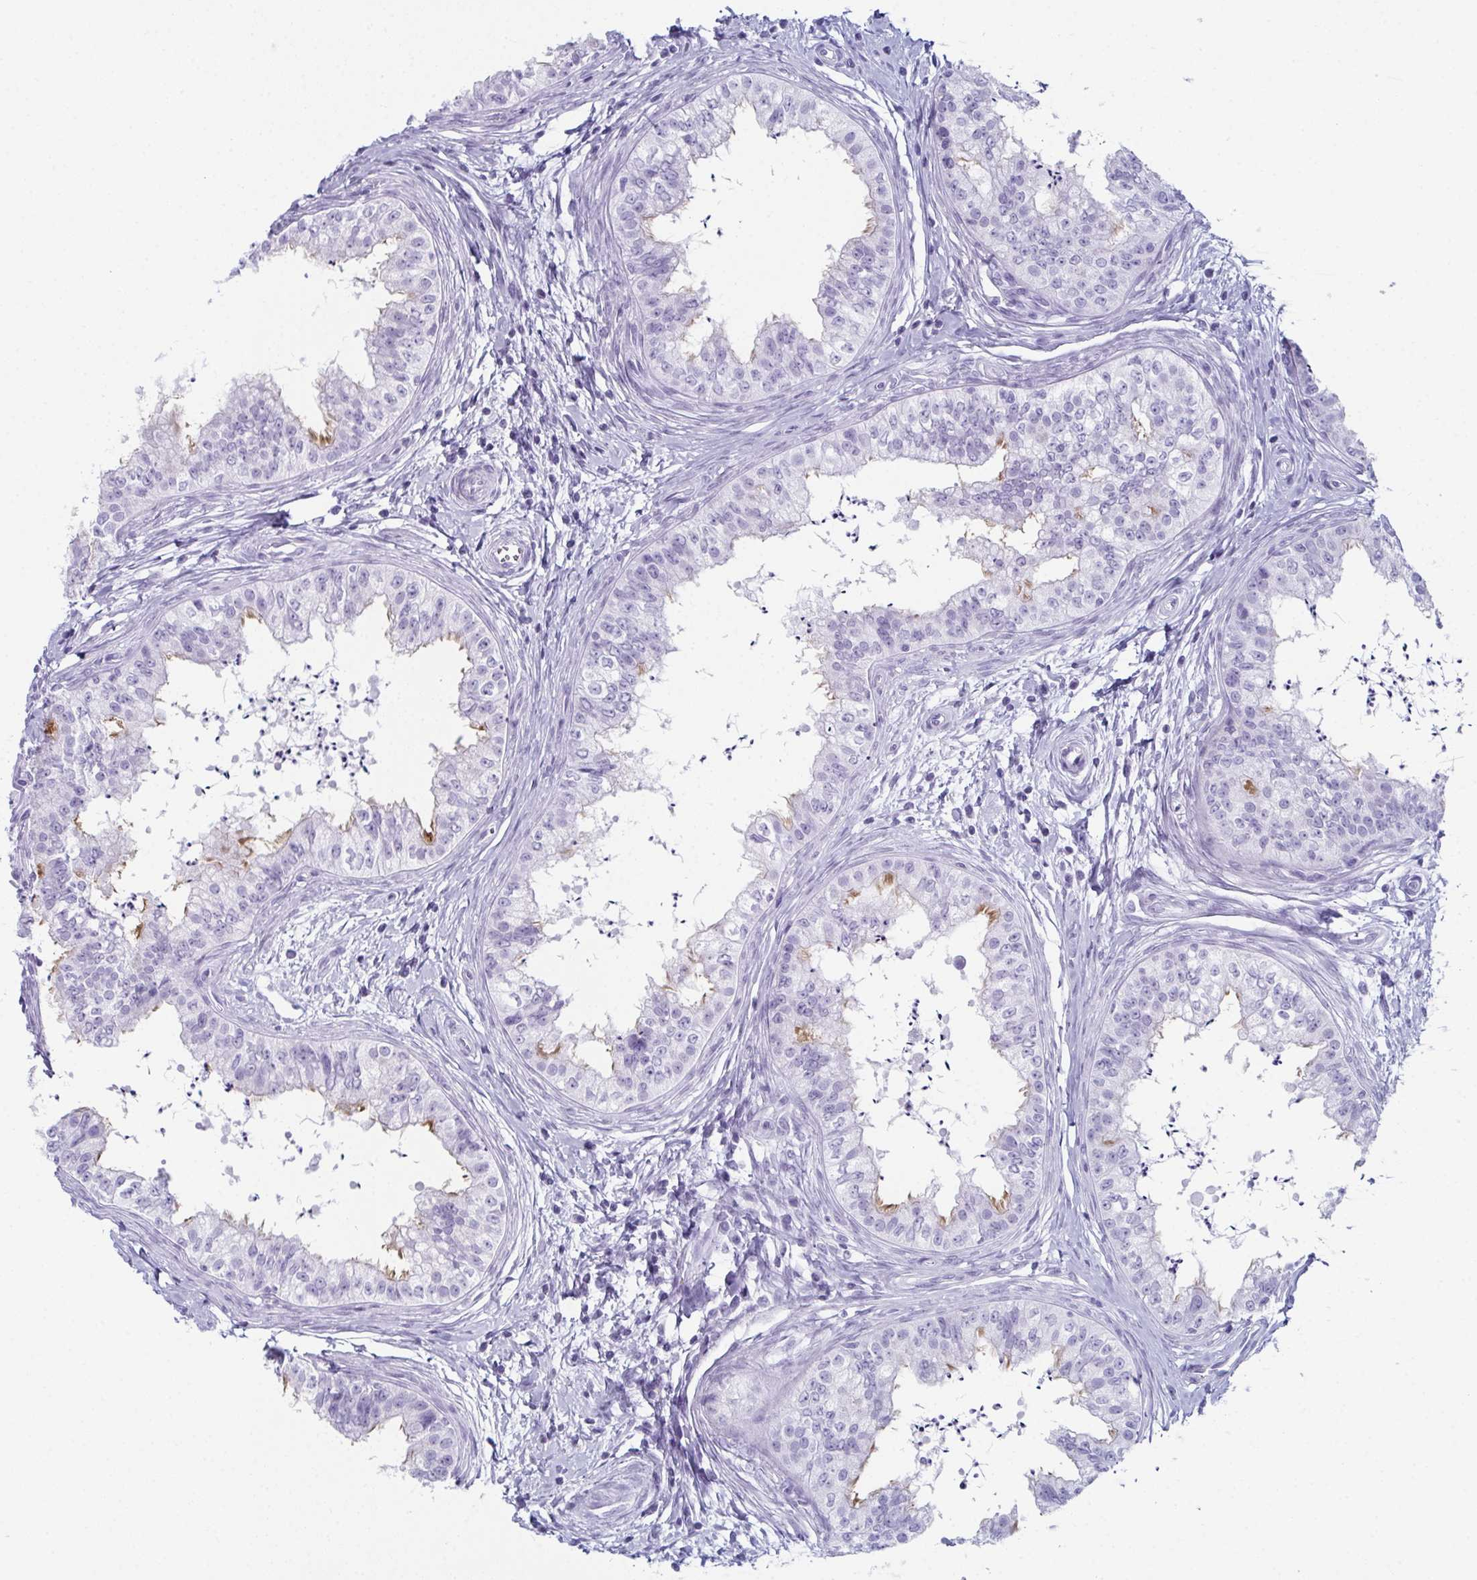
{"staining": {"intensity": "negative", "quantity": "none", "location": "none"}, "tissue": "epididymis", "cell_type": "Glandular cells", "image_type": "normal", "snomed": [{"axis": "morphology", "description": "Normal tissue, NOS"}, {"axis": "topography", "description": "Epididymis"}], "caption": "This is a micrograph of IHC staining of unremarkable epididymis, which shows no expression in glandular cells. (DAB IHC, high magnification).", "gene": "ENKUR", "patient": {"sex": "male", "age": 24}}